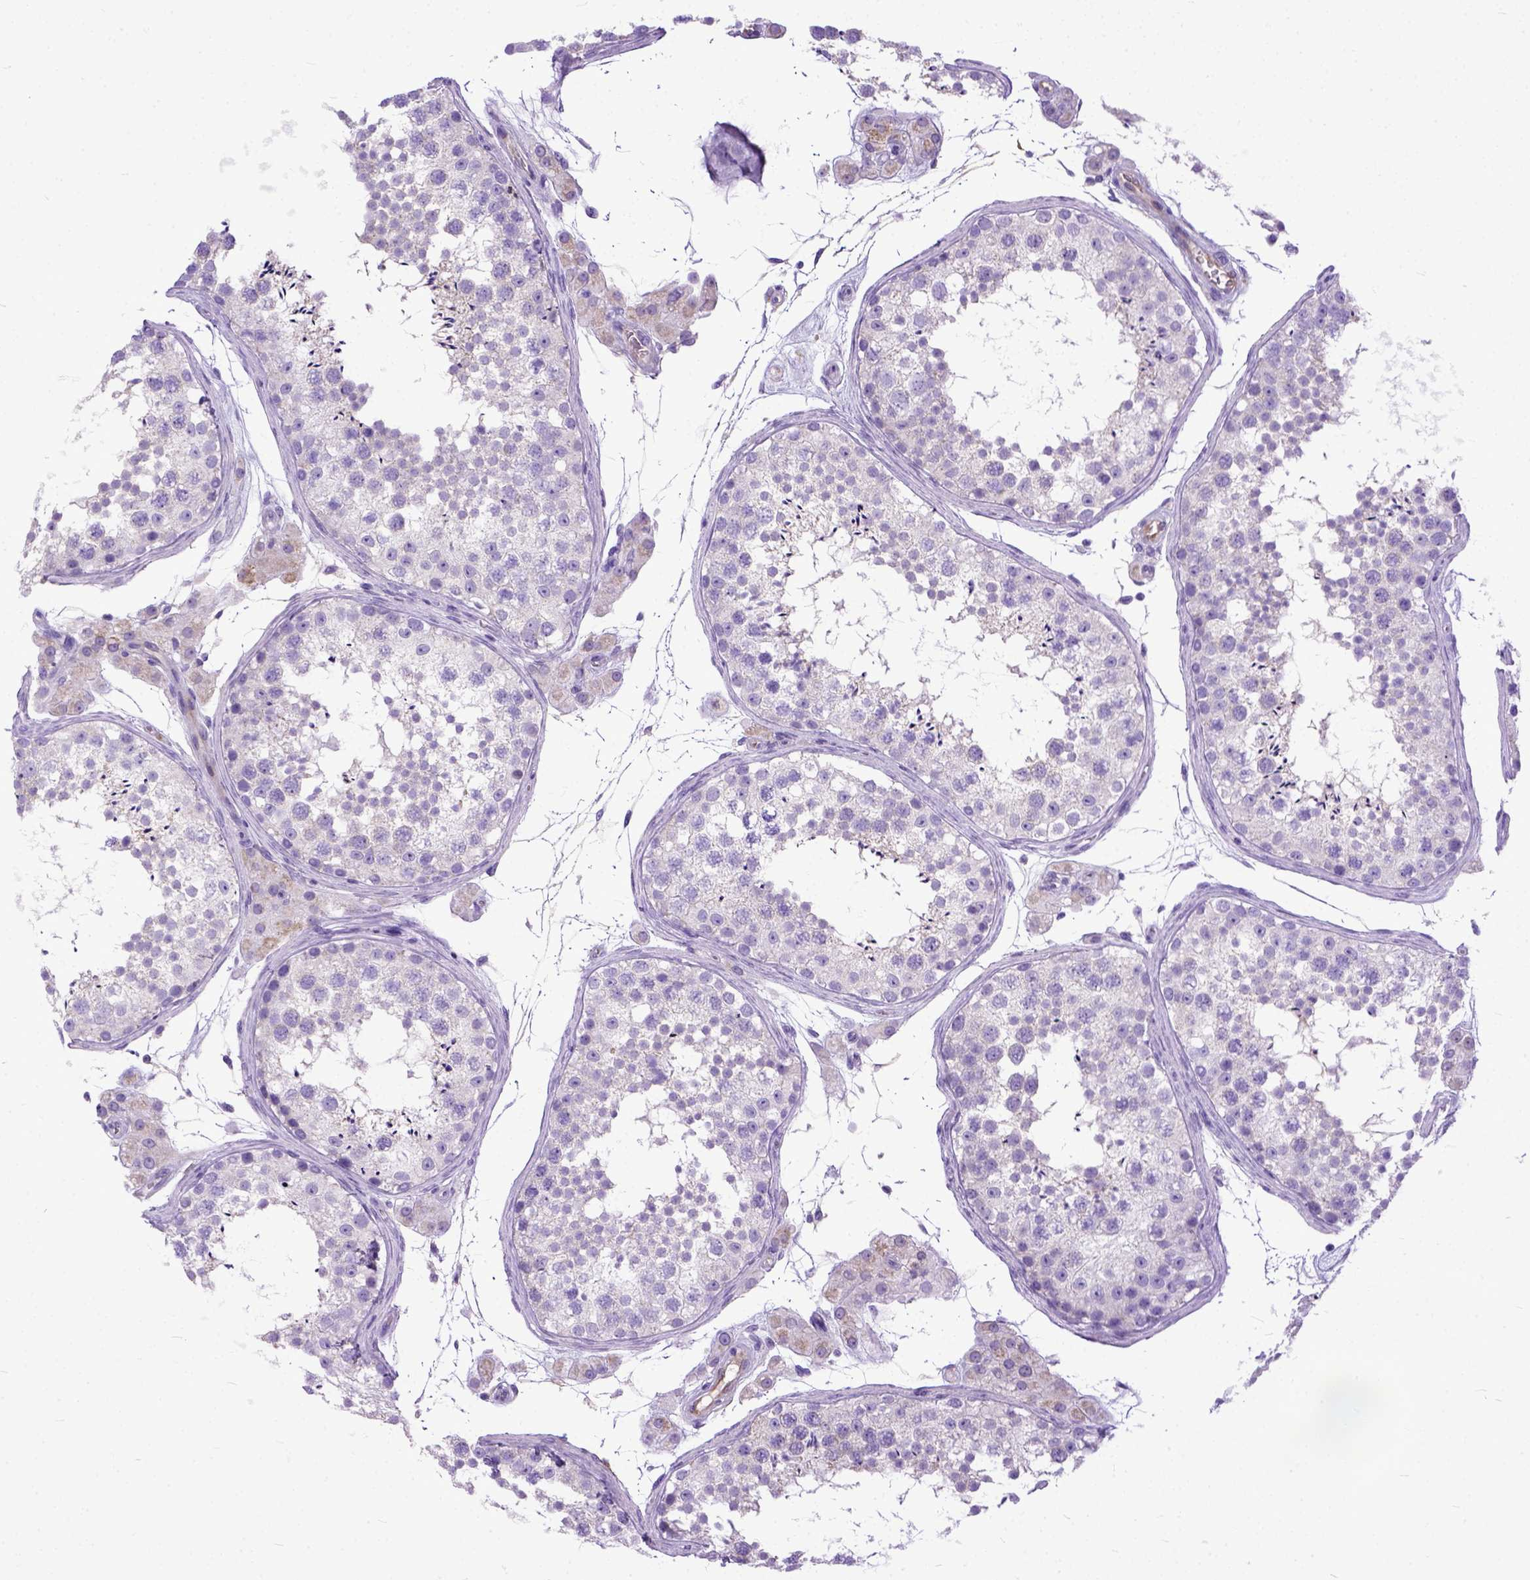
{"staining": {"intensity": "negative", "quantity": "none", "location": "none"}, "tissue": "testis", "cell_type": "Cells in seminiferous ducts", "image_type": "normal", "snomed": [{"axis": "morphology", "description": "Normal tissue, NOS"}, {"axis": "topography", "description": "Testis"}], "caption": "A high-resolution photomicrograph shows immunohistochemistry (IHC) staining of unremarkable testis, which reveals no significant expression in cells in seminiferous ducts.", "gene": "PPL", "patient": {"sex": "male", "age": 41}}